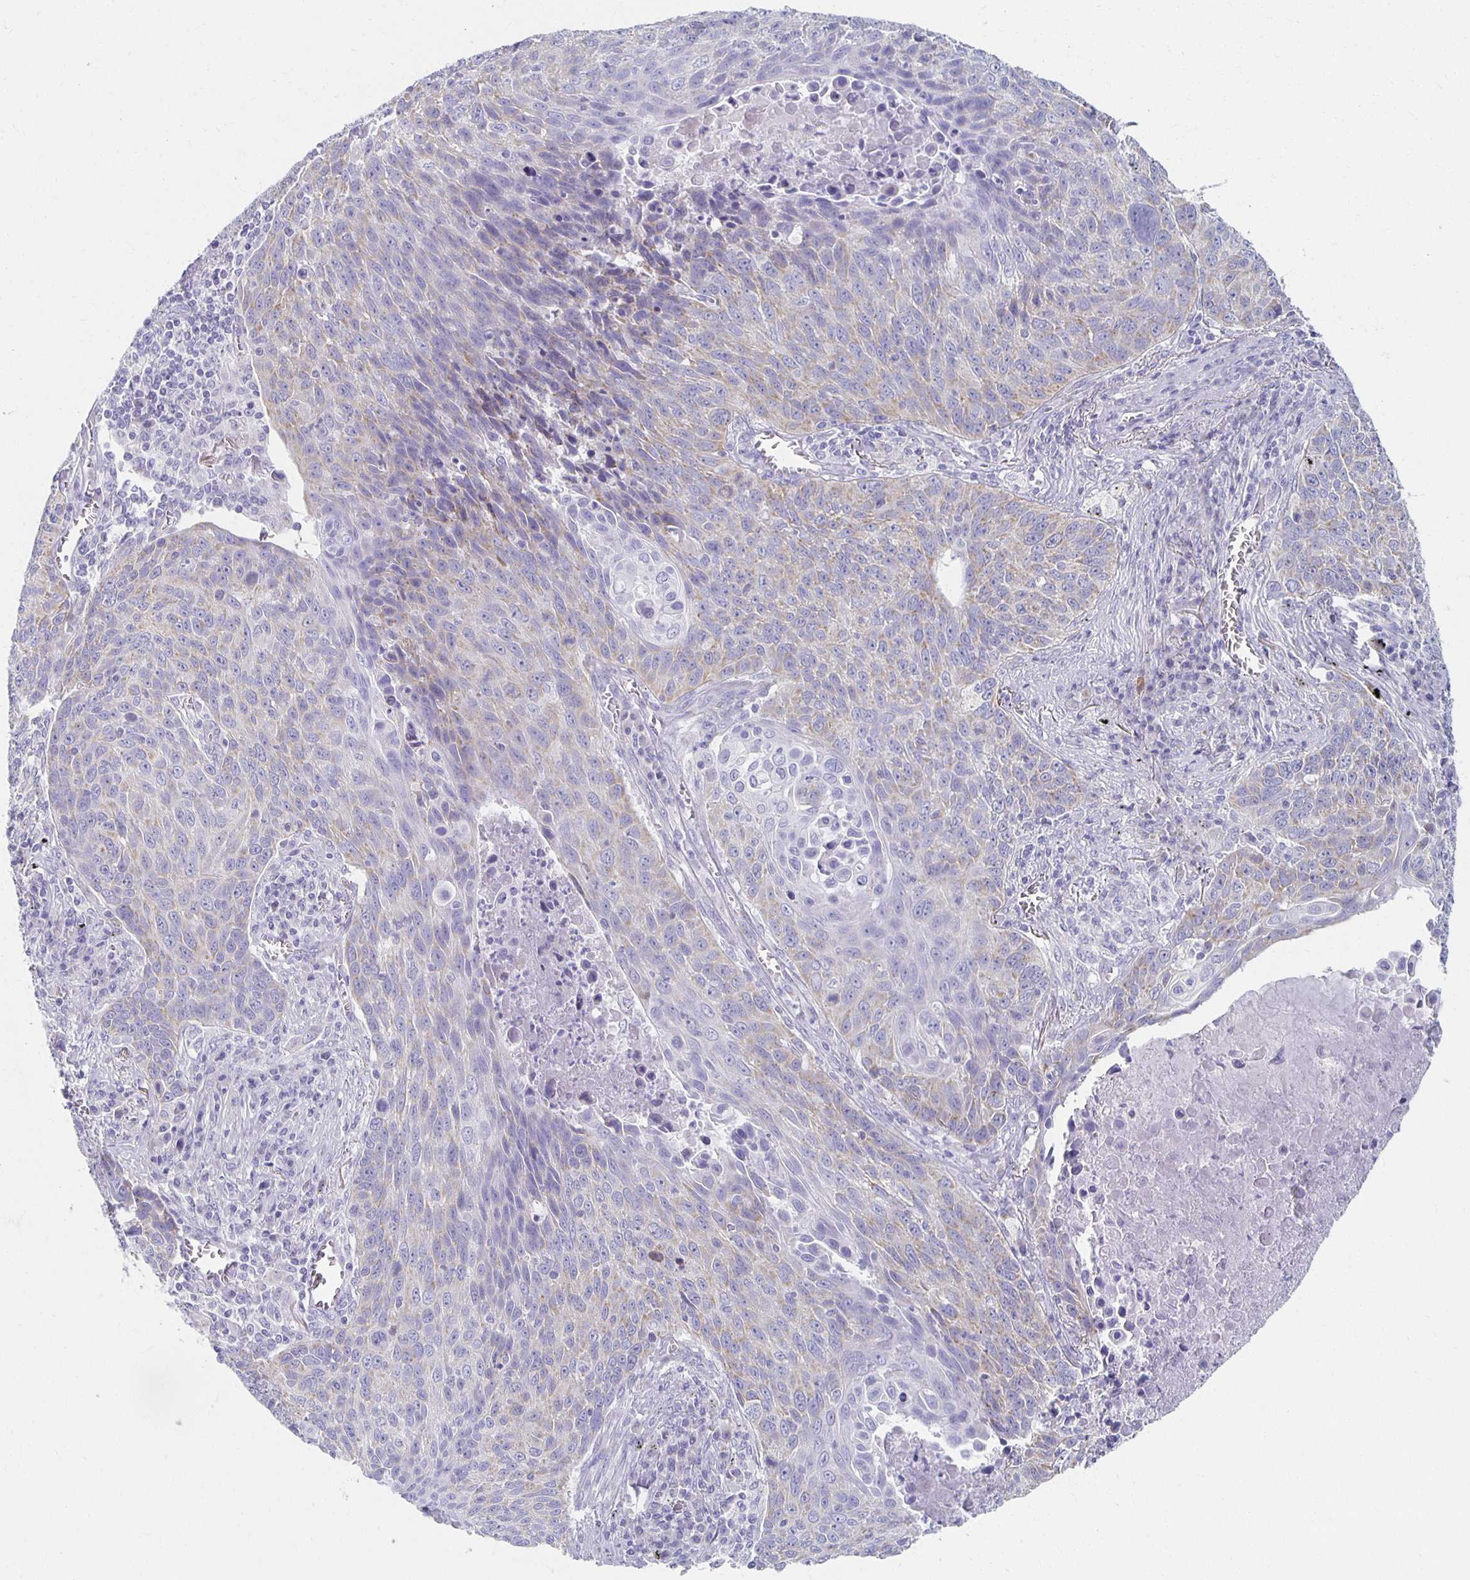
{"staining": {"intensity": "weak", "quantity": "25%-75%", "location": "cytoplasmic/membranous"}, "tissue": "lung cancer", "cell_type": "Tumor cells", "image_type": "cancer", "snomed": [{"axis": "morphology", "description": "Squamous cell carcinoma, NOS"}, {"axis": "topography", "description": "Lung"}], "caption": "Weak cytoplasmic/membranous expression is seen in approximately 25%-75% of tumor cells in lung squamous cell carcinoma.", "gene": "TEX44", "patient": {"sex": "male", "age": 78}}